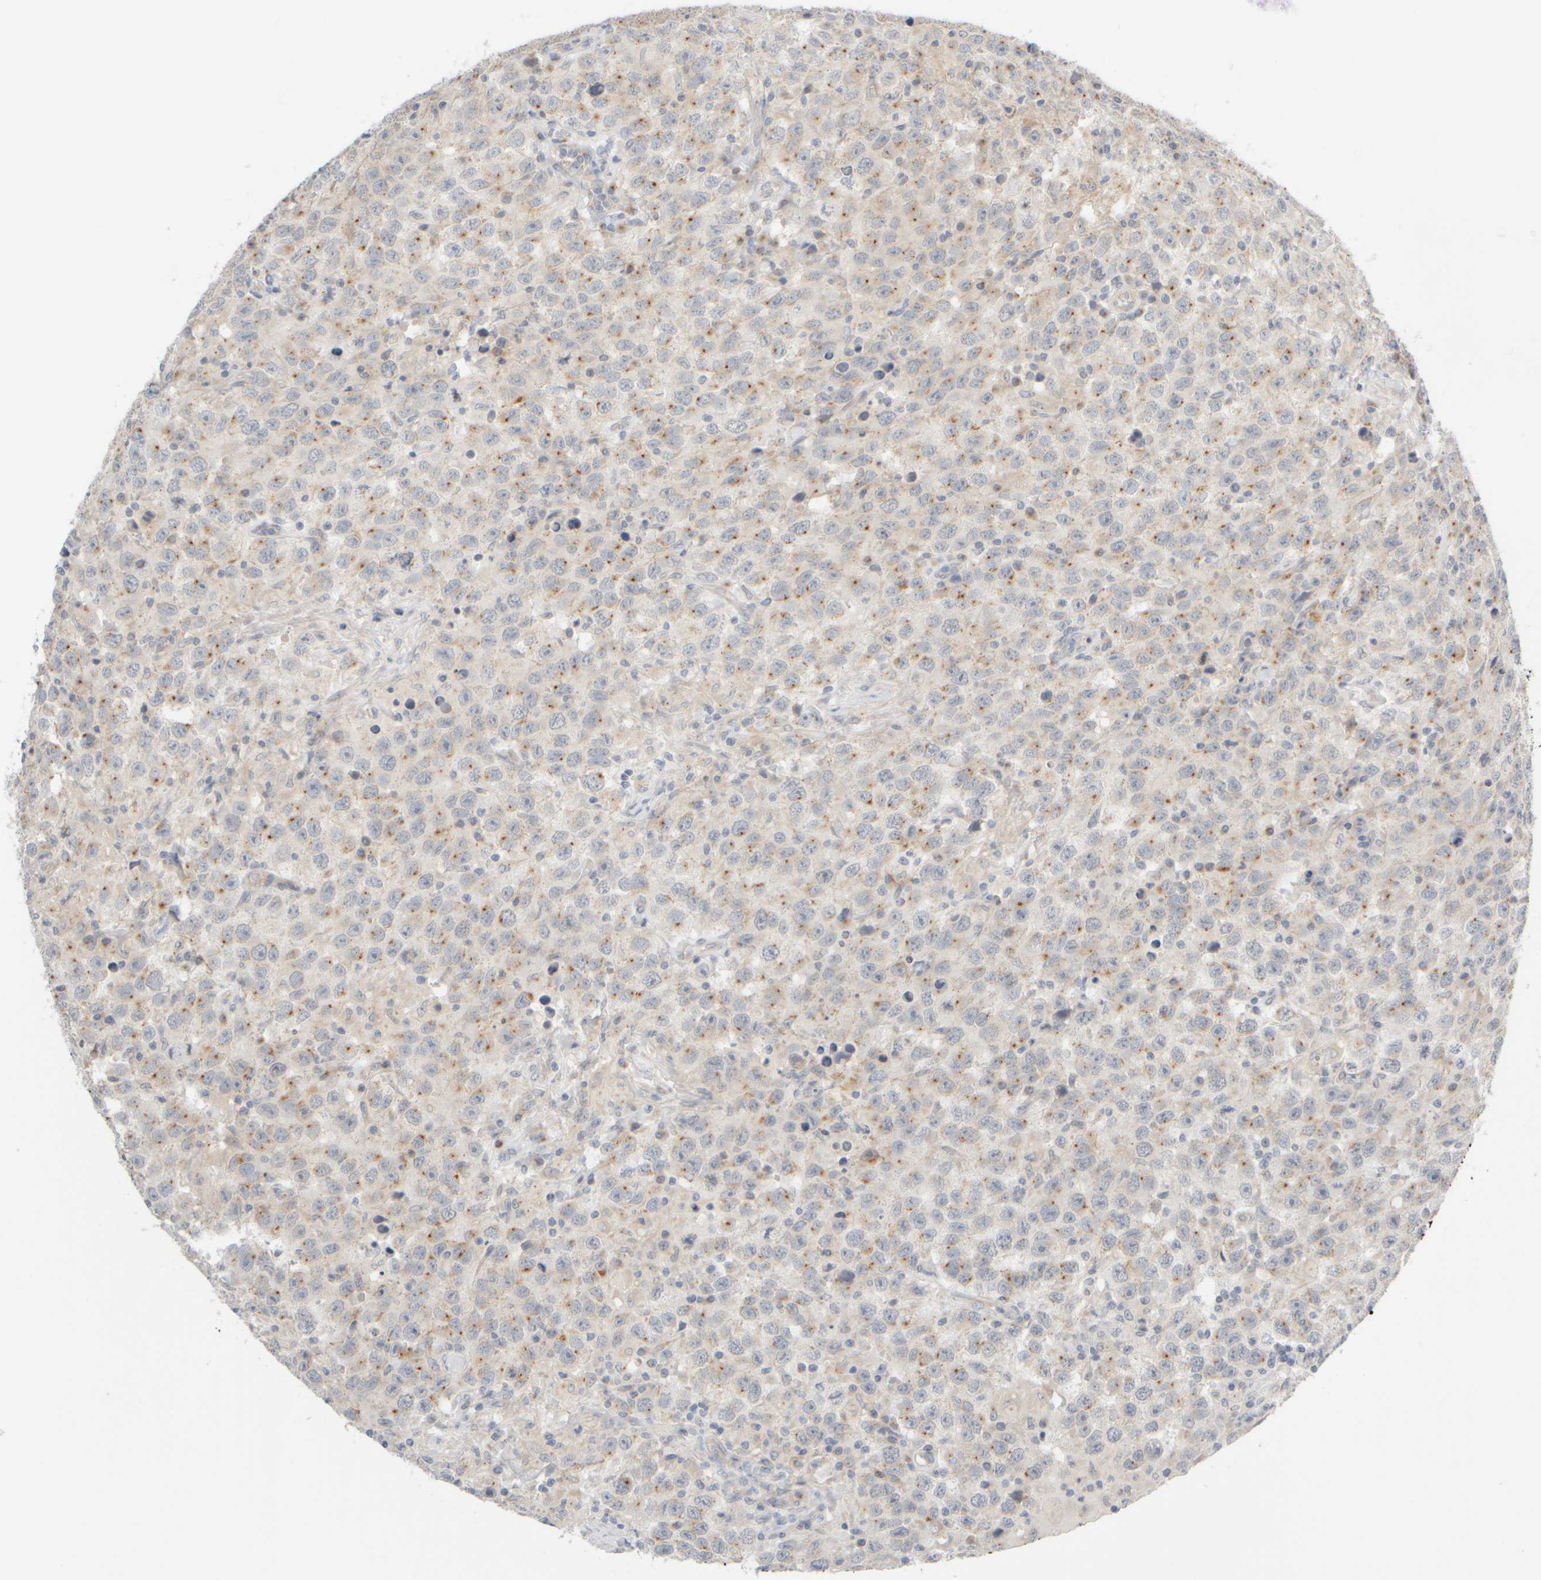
{"staining": {"intensity": "moderate", "quantity": "<25%", "location": "cytoplasmic/membranous"}, "tissue": "testis cancer", "cell_type": "Tumor cells", "image_type": "cancer", "snomed": [{"axis": "morphology", "description": "Seminoma, NOS"}, {"axis": "topography", "description": "Testis"}], "caption": "Immunohistochemistry histopathology image of human testis seminoma stained for a protein (brown), which displays low levels of moderate cytoplasmic/membranous staining in about <25% of tumor cells.", "gene": "GOPC", "patient": {"sex": "male", "age": 41}}